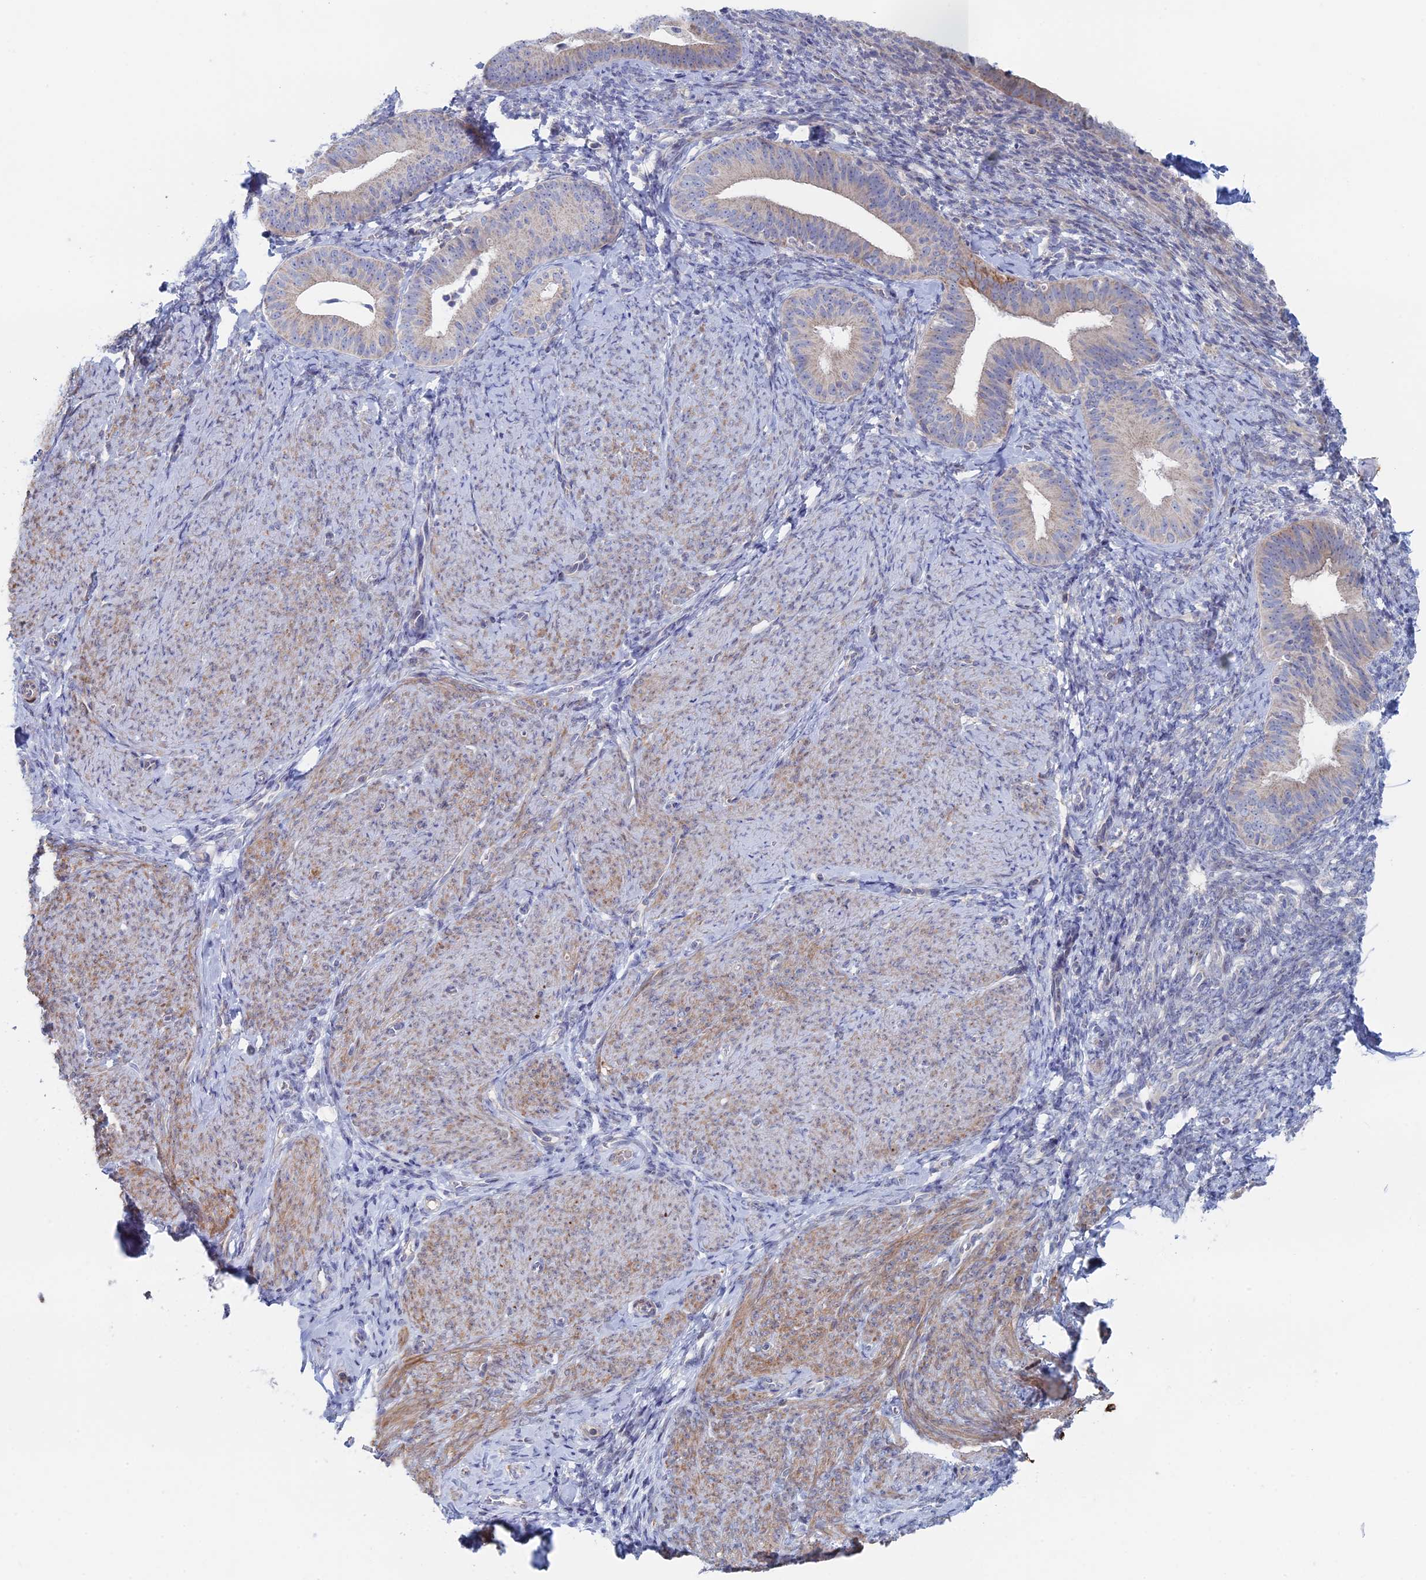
{"staining": {"intensity": "negative", "quantity": "none", "location": "none"}, "tissue": "endometrium", "cell_type": "Cells in endometrial stroma", "image_type": "normal", "snomed": [{"axis": "morphology", "description": "Normal tissue, NOS"}, {"axis": "topography", "description": "Endometrium"}], "caption": "IHC of normal endometrium displays no positivity in cells in endometrial stroma. (DAB (3,3'-diaminobenzidine) IHC with hematoxylin counter stain).", "gene": "IL7", "patient": {"sex": "female", "age": 65}}